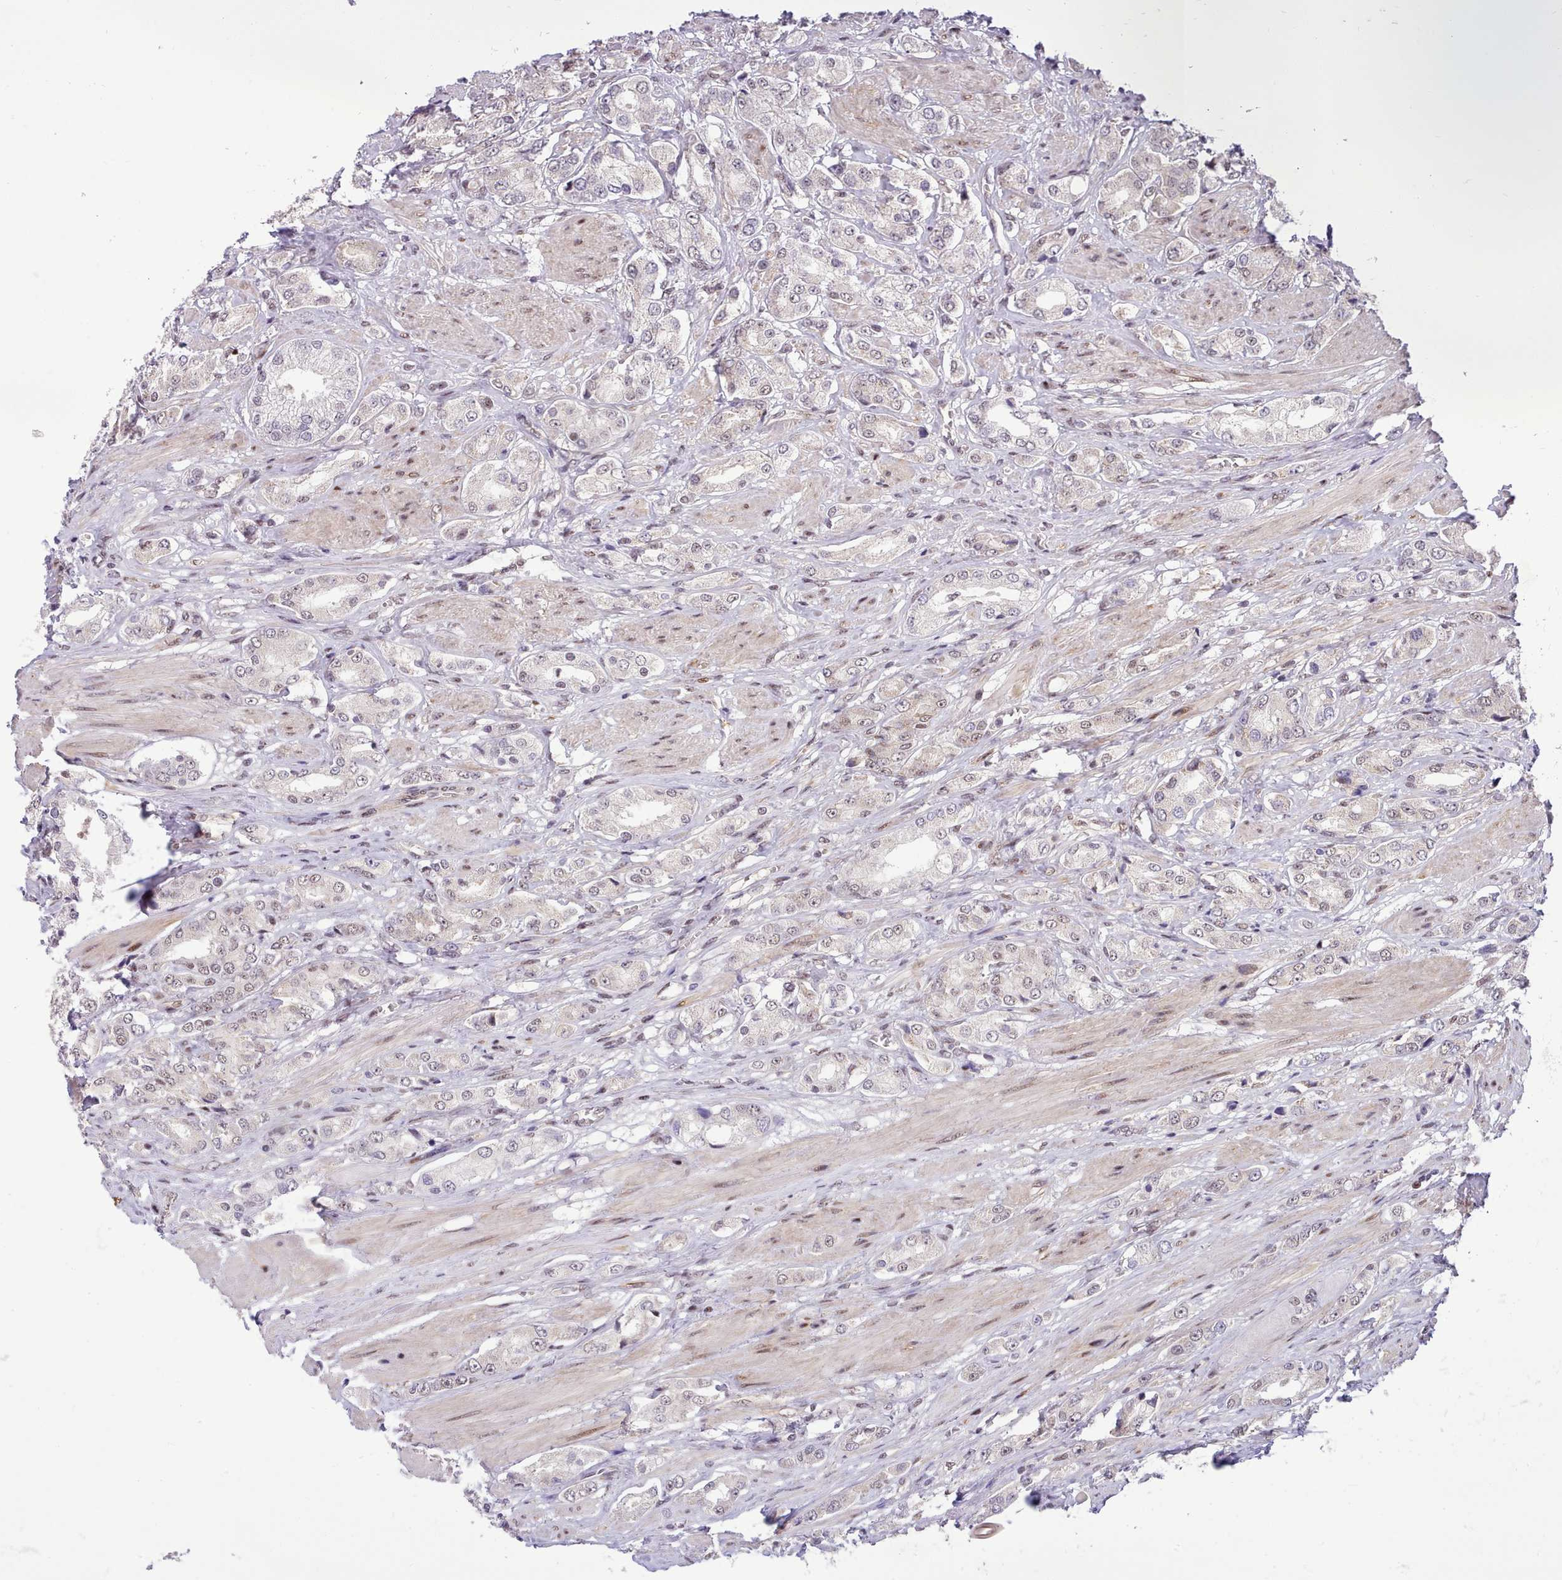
{"staining": {"intensity": "weak", "quantity": "<25%", "location": "nuclear"}, "tissue": "prostate cancer", "cell_type": "Tumor cells", "image_type": "cancer", "snomed": [{"axis": "morphology", "description": "Adenocarcinoma, High grade"}, {"axis": "topography", "description": "Prostate and seminal vesicle, NOS"}], "caption": "Tumor cells show no significant protein staining in prostate cancer (high-grade adenocarcinoma).", "gene": "HOXB7", "patient": {"sex": "male", "age": 64}}